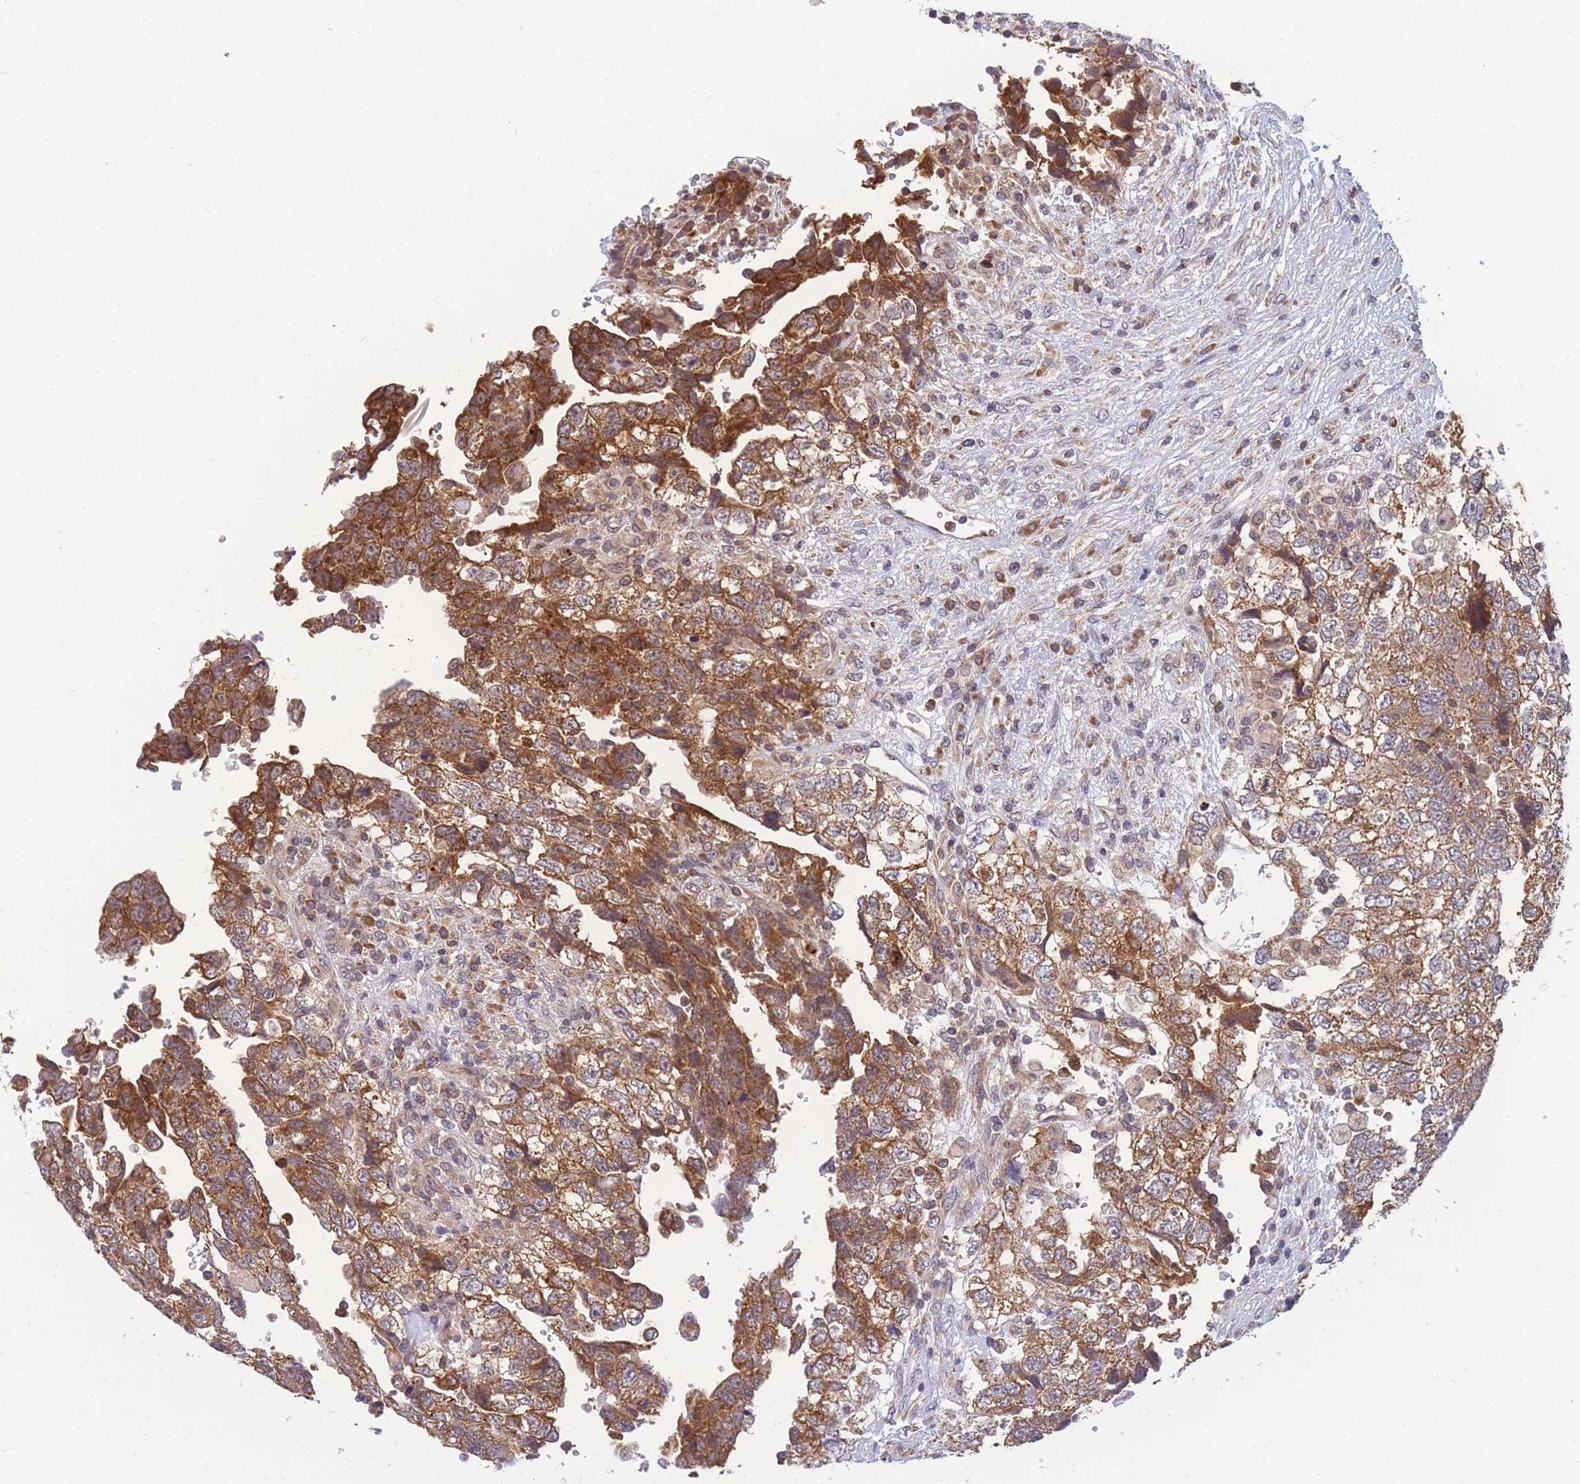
{"staining": {"intensity": "strong", "quantity": "25%-75%", "location": "cytoplasmic/membranous"}, "tissue": "testis cancer", "cell_type": "Tumor cells", "image_type": "cancer", "snomed": [{"axis": "morphology", "description": "Carcinoma, Embryonal, NOS"}, {"axis": "topography", "description": "Testis"}], "caption": "The histopathology image shows a brown stain indicating the presence of a protein in the cytoplasmic/membranous of tumor cells in embryonal carcinoma (testis).", "gene": "MRPL23", "patient": {"sex": "male", "age": 37}}